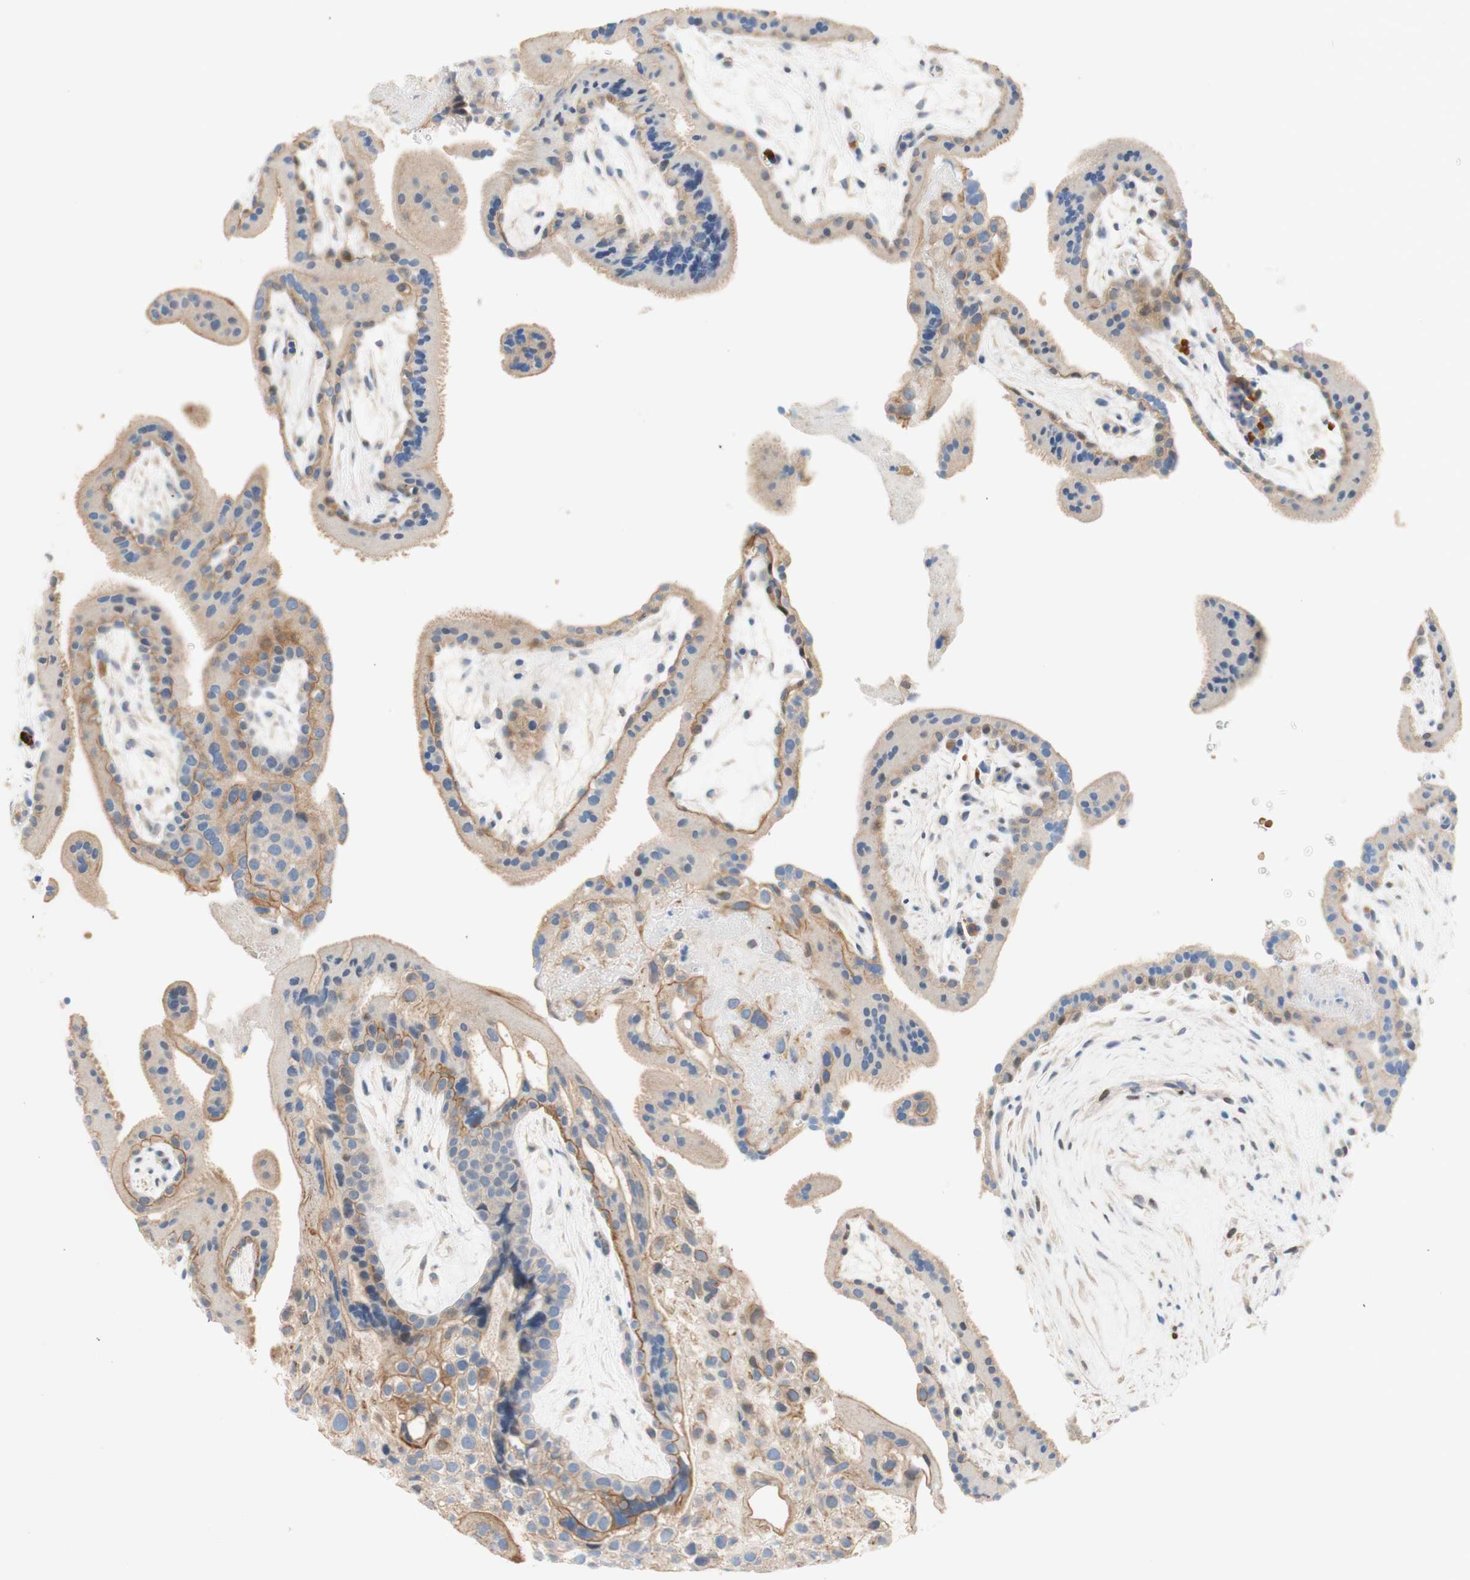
{"staining": {"intensity": "moderate", "quantity": "25%-75%", "location": "cytoplasmic/membranous,nuclear"}, "tissue": "placenta", "cell_type": "Decidual cells", "image_type": "normal", "snomed": [{"axis": "morphology", "description": "Normal tissue, NOS"}, {"axis": "topography", "description": "Placenta"}], "caption": "A histopathology image of placenta stained for a protein demonstrates moderate cytoplasmic/membranous,nuclear brown staining in decidual cells.", "gene": "ENTREP2", "patient": {"sex": "female", "age": 19}}